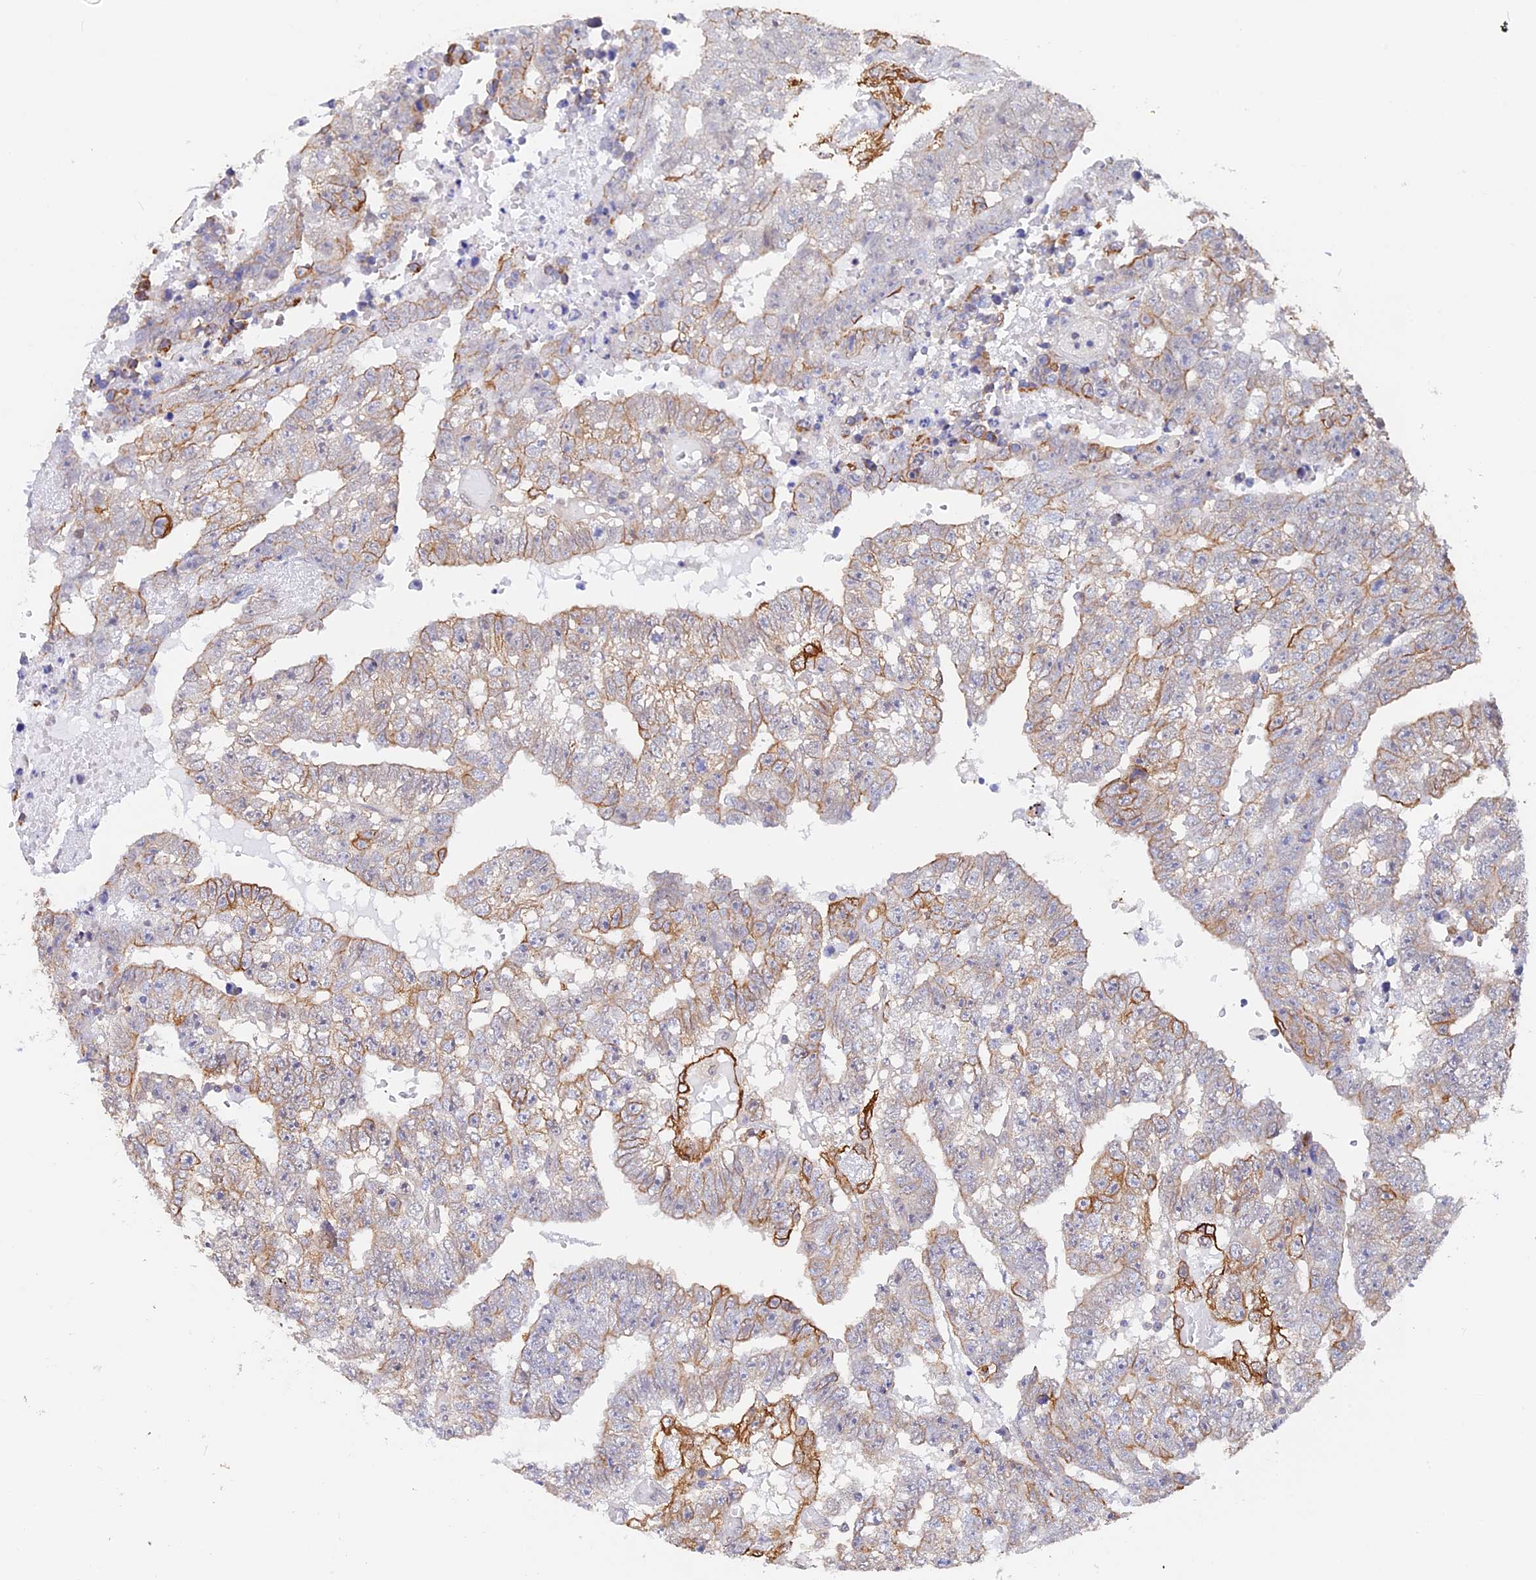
{"staining": {"intensity": "moderate", "quantity": "<25%", "location": "cytoplasmic/membranous"}, "tissue": "testis cancer", "cell_type": "Tumor cells", "image_type": "cancer", "snomed": [{"axis": "morphology", "description": "Carcinoma, Embryonal, NOS"}, {"axis": "topography", "description": "Testis"}], "caption": "Tumor cells demonstrate low levels of moderate cytoplasmic/membranous positivity in approximately <25% of cells in human testis cancer (embryonal carcinoma).", "gene": "STUB1", "patient": {"sex": "male", "age": 25}}